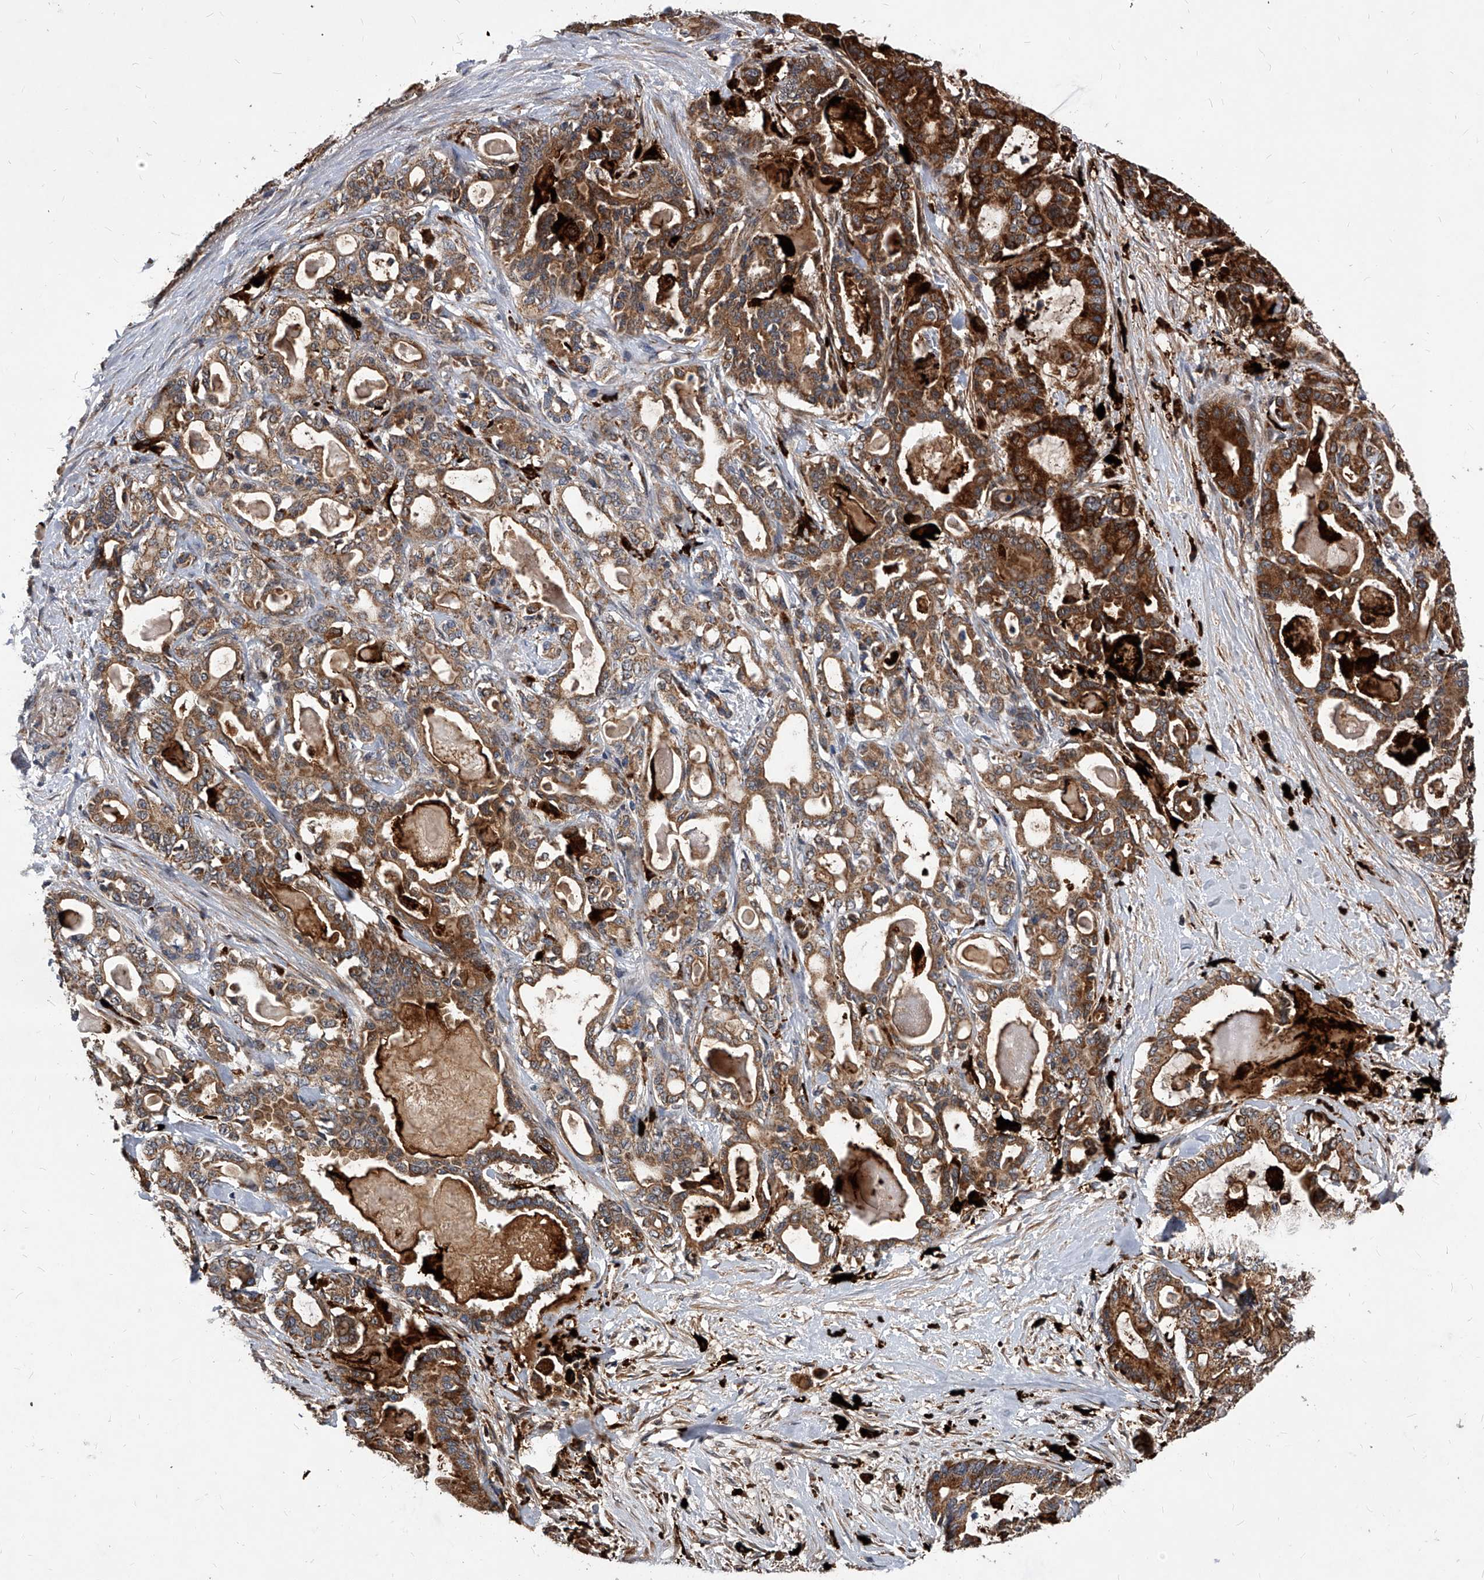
{"staining": {"intensity": "strong", "quantity": ">75%", "location": "cytoplasmic/membranous"}, "tissue": "pancreatic cancer", "cell_type": "Tumor cells", "image_type": "cancer", "snomed": [{"axis": "morphology", "description": "Adenocarcinoma, NOS"}, {"axis": "topography", "description": "Pancreas"}], "caption": "Pancreatic adenocarcinoma stained with a brown dye shows strong cytoplasmic/membranous positive staining in approximately >75% of tumor cells.", "gene": "SOBP", "patient": {"sex": "male", "age": 63}}